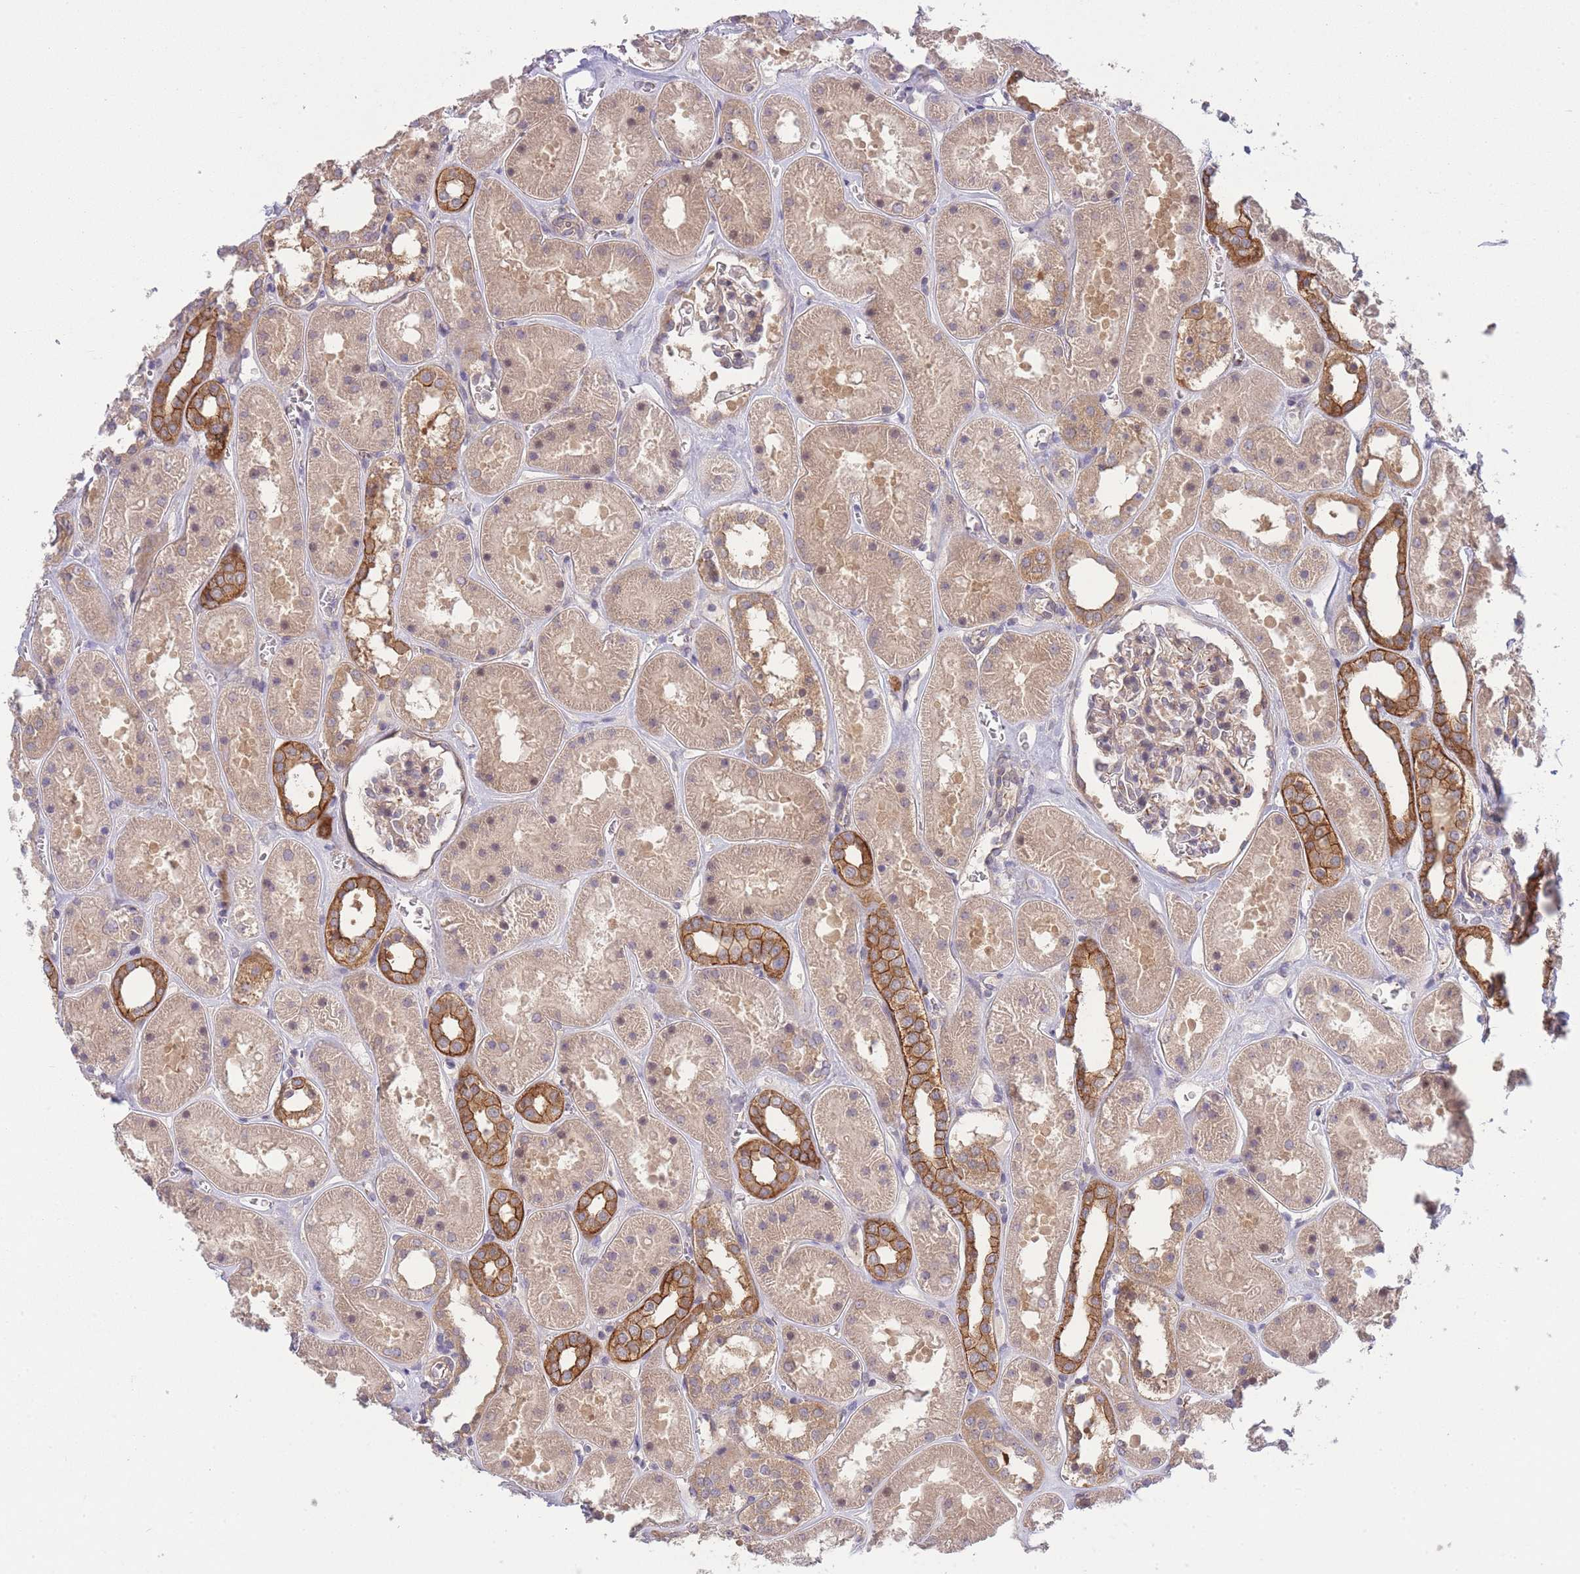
{"staining": {"intensity": "weak", "quantity": "25%-75%", "location": "cytoplasmic/membranous"}, "tissue": "kidney", "cell_type": "Cells in glomeruli", "image_type": "normal", "snomed": [{"axis": "morphology", "description": "Normal tissue, NOS"}, {"axis": "topography", "description": "Kidney"}], "caption": "Kidney stained with immunohistochemistry demonstrates weak cytoplasmic/membranous staining in approximately 25%-75% of cells in glomeruli. (IHC, brightfield microscopy, high magnification).", "gene": "PFDN6", "patient": {"sex": "female", "age": 41}}